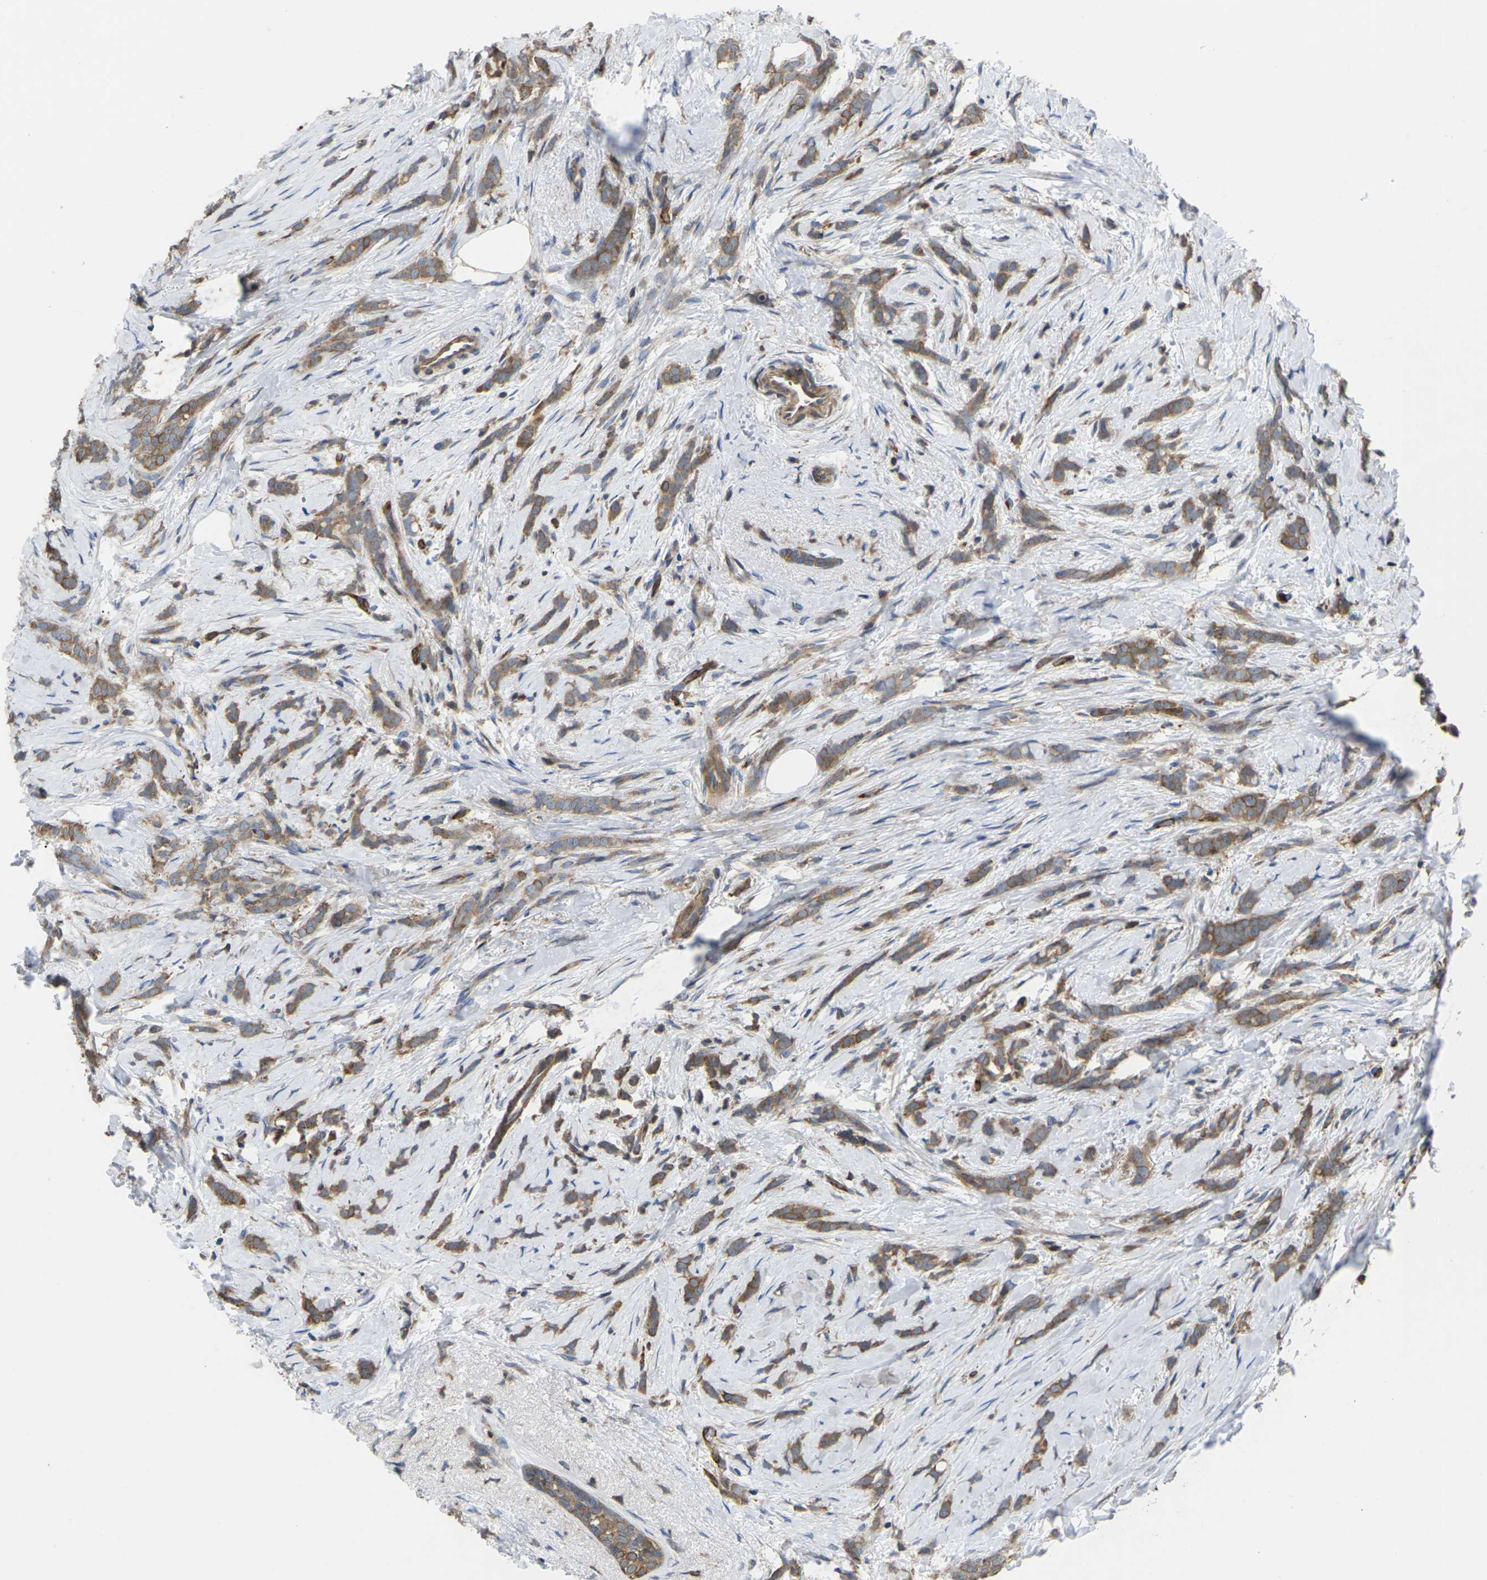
{"staining": {"intensity": "moderate", "quantity": ">75%", "location": "cytoplasmic/membranous"}, "tissue": "breast cancer", "cell_type": "Tumor cells", "image_type": "cancer", "snomed": [{"axis": "morphology", "description": "Lobular carcinoma, in situ"}, {"axis": "morphology", "description": "Lobular carcinoma"}, {"axis": "topography", "description": "Breast"}], "caption": "There is medium levels of moderate cytoplasmic/membranous positivity in tumor cells of breast cancer, as demonstrated by immunohistochemical staining (brown color).", "gene": "TIAM1", "patient": {"sex": "female", "age": 41}}